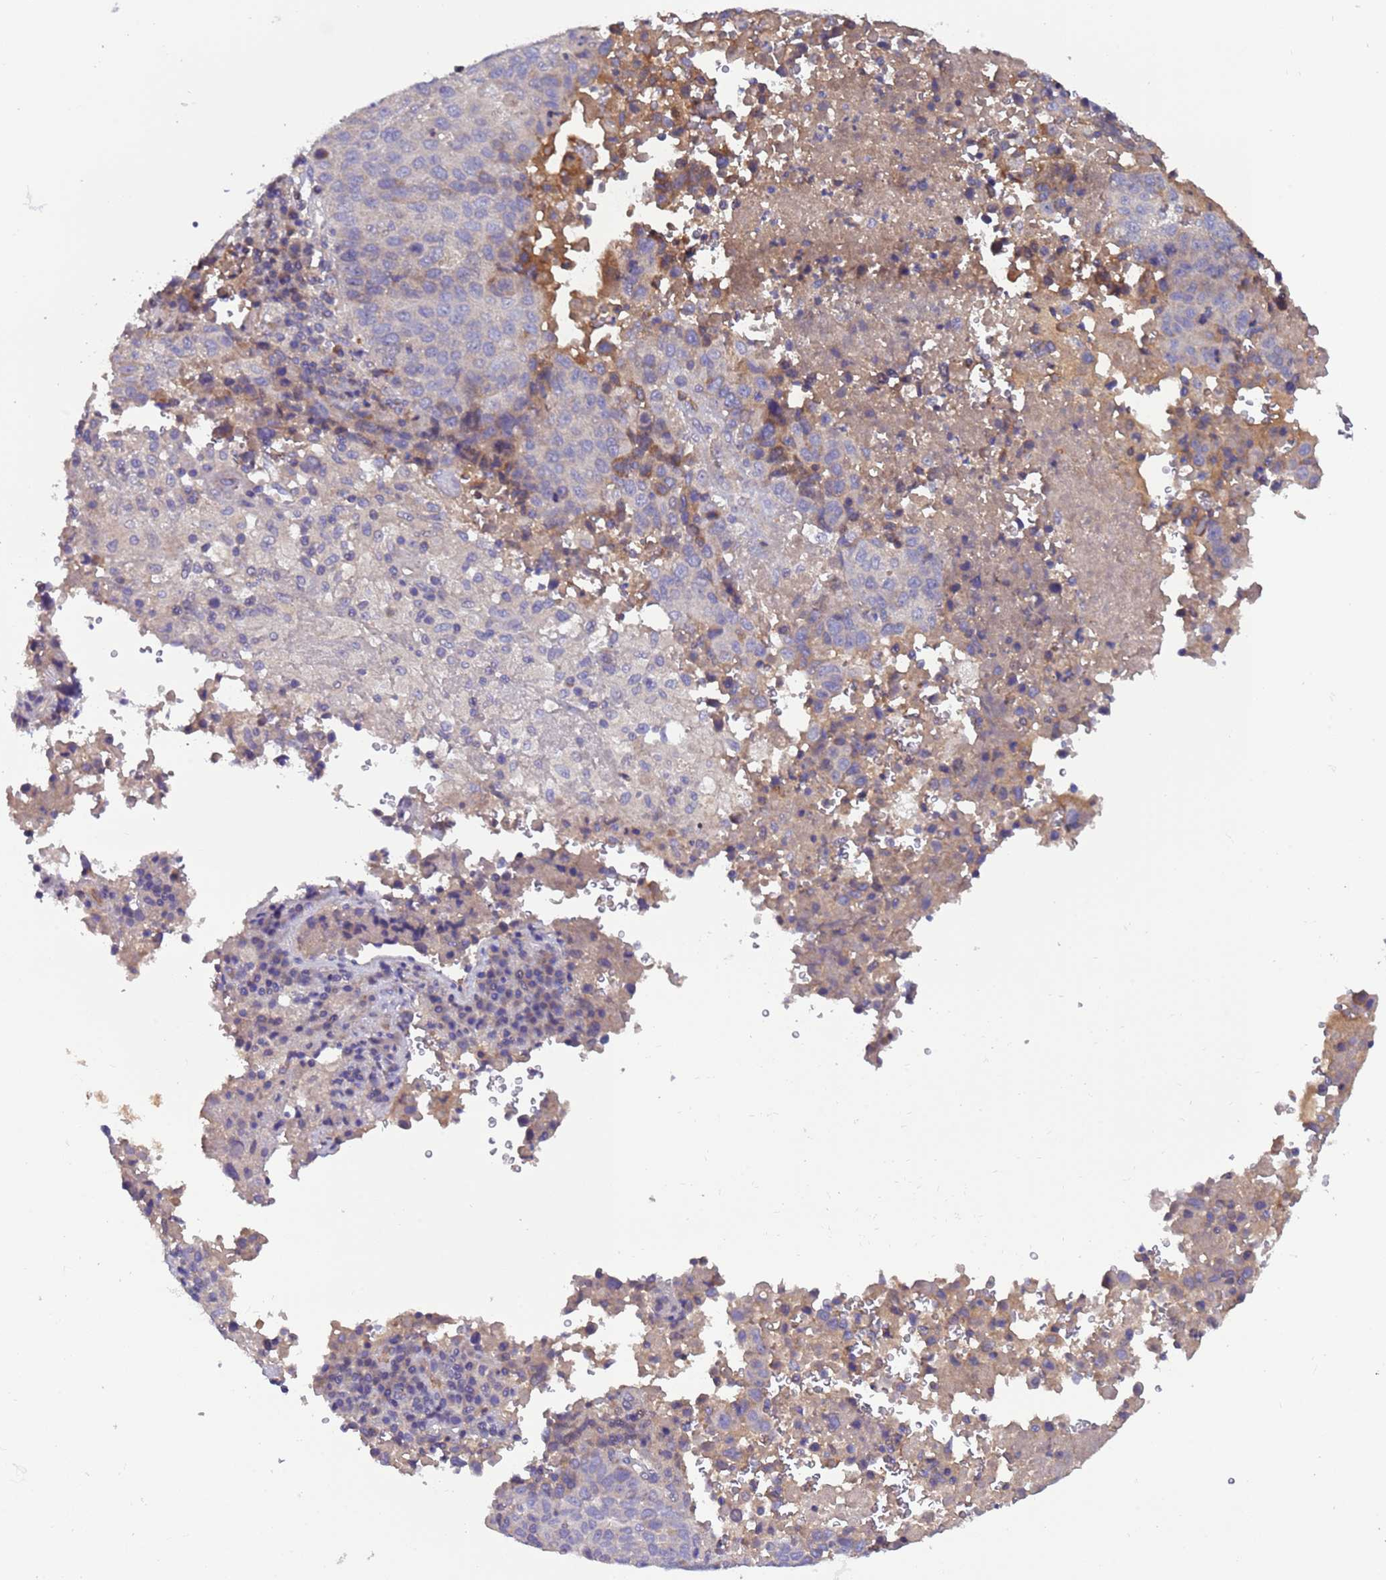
{"staining": {"intensity": "weak", "quantity": "<25%", "location": "cytoplasmic/membranous"}, "tissue": "lung cancer", "cell_type": "Tumor cells", "image_type": "cancer", "snomed": [{"axis": "morphology", "description": "Squamous cell carcinoma, NOS"}, {"axis": "topography", "description": "Lung"}], "caption": "Human lung cancer stained for a protein using immunohistochemistry (IHC) shows no expression in tumor cells.", "gene": "PARP16", "patient": {"sex": "male", "age": 73}}